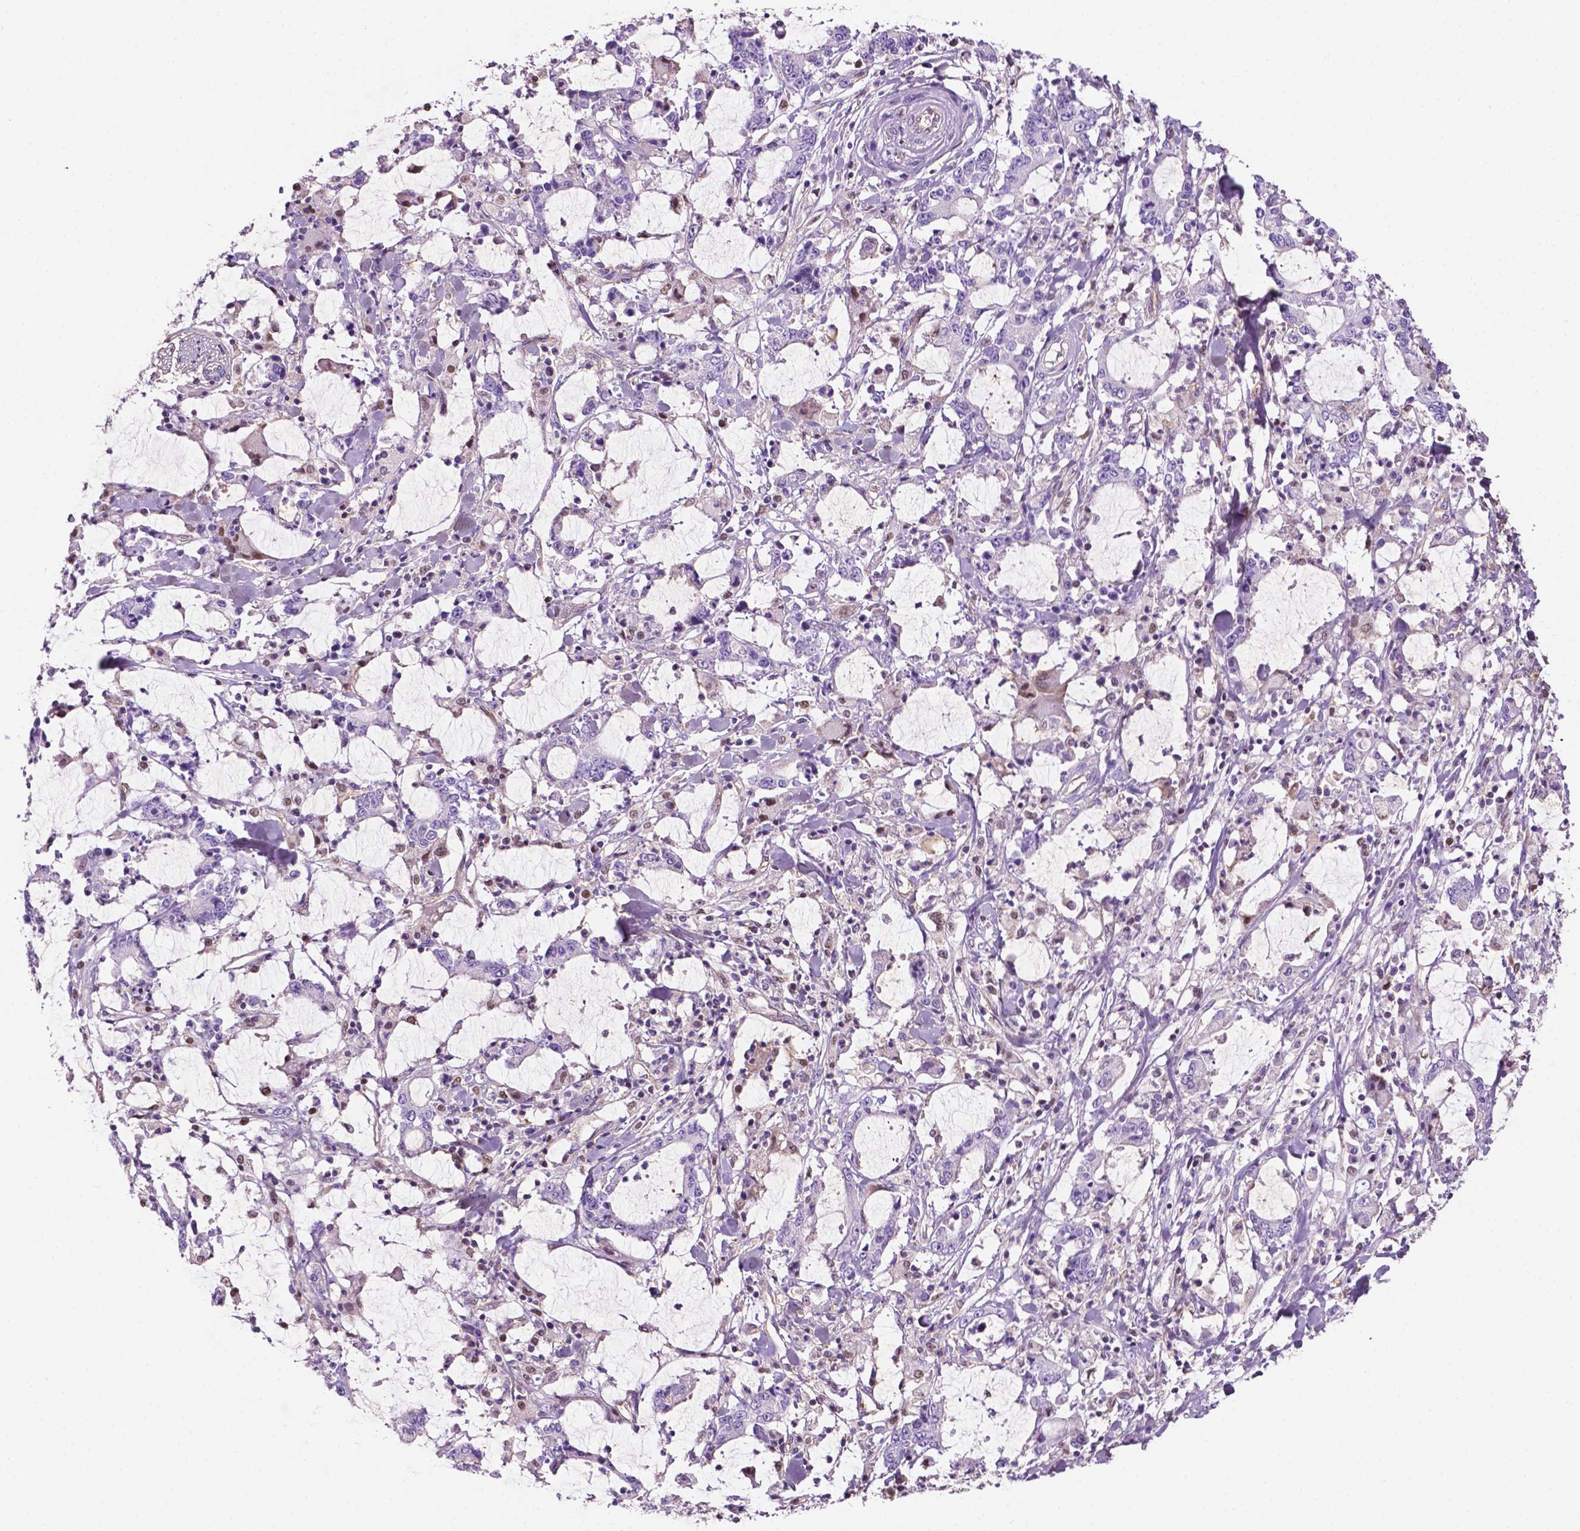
{"staining": {"intensity": "negative", "quantity": "none", "location": "none"}, "tissue": "stomach cancer", "cell_type": "Tumor cells", "image_type": "cancer", "snomed": [{"axis": "morphology", "description": "Adenocarcinoma, NOS"}, {"axis": "topography", "description": "Stomach, upper"}], "caption": "High power microscopy photomicrograph of an immunohistochemistry (IHC) histopathology image of stomach cancer (adenocarcinoma), revealing no significant expression in tumor cells.", "gene": "DCN", "patient": {"sex": "male", "age": 68}}